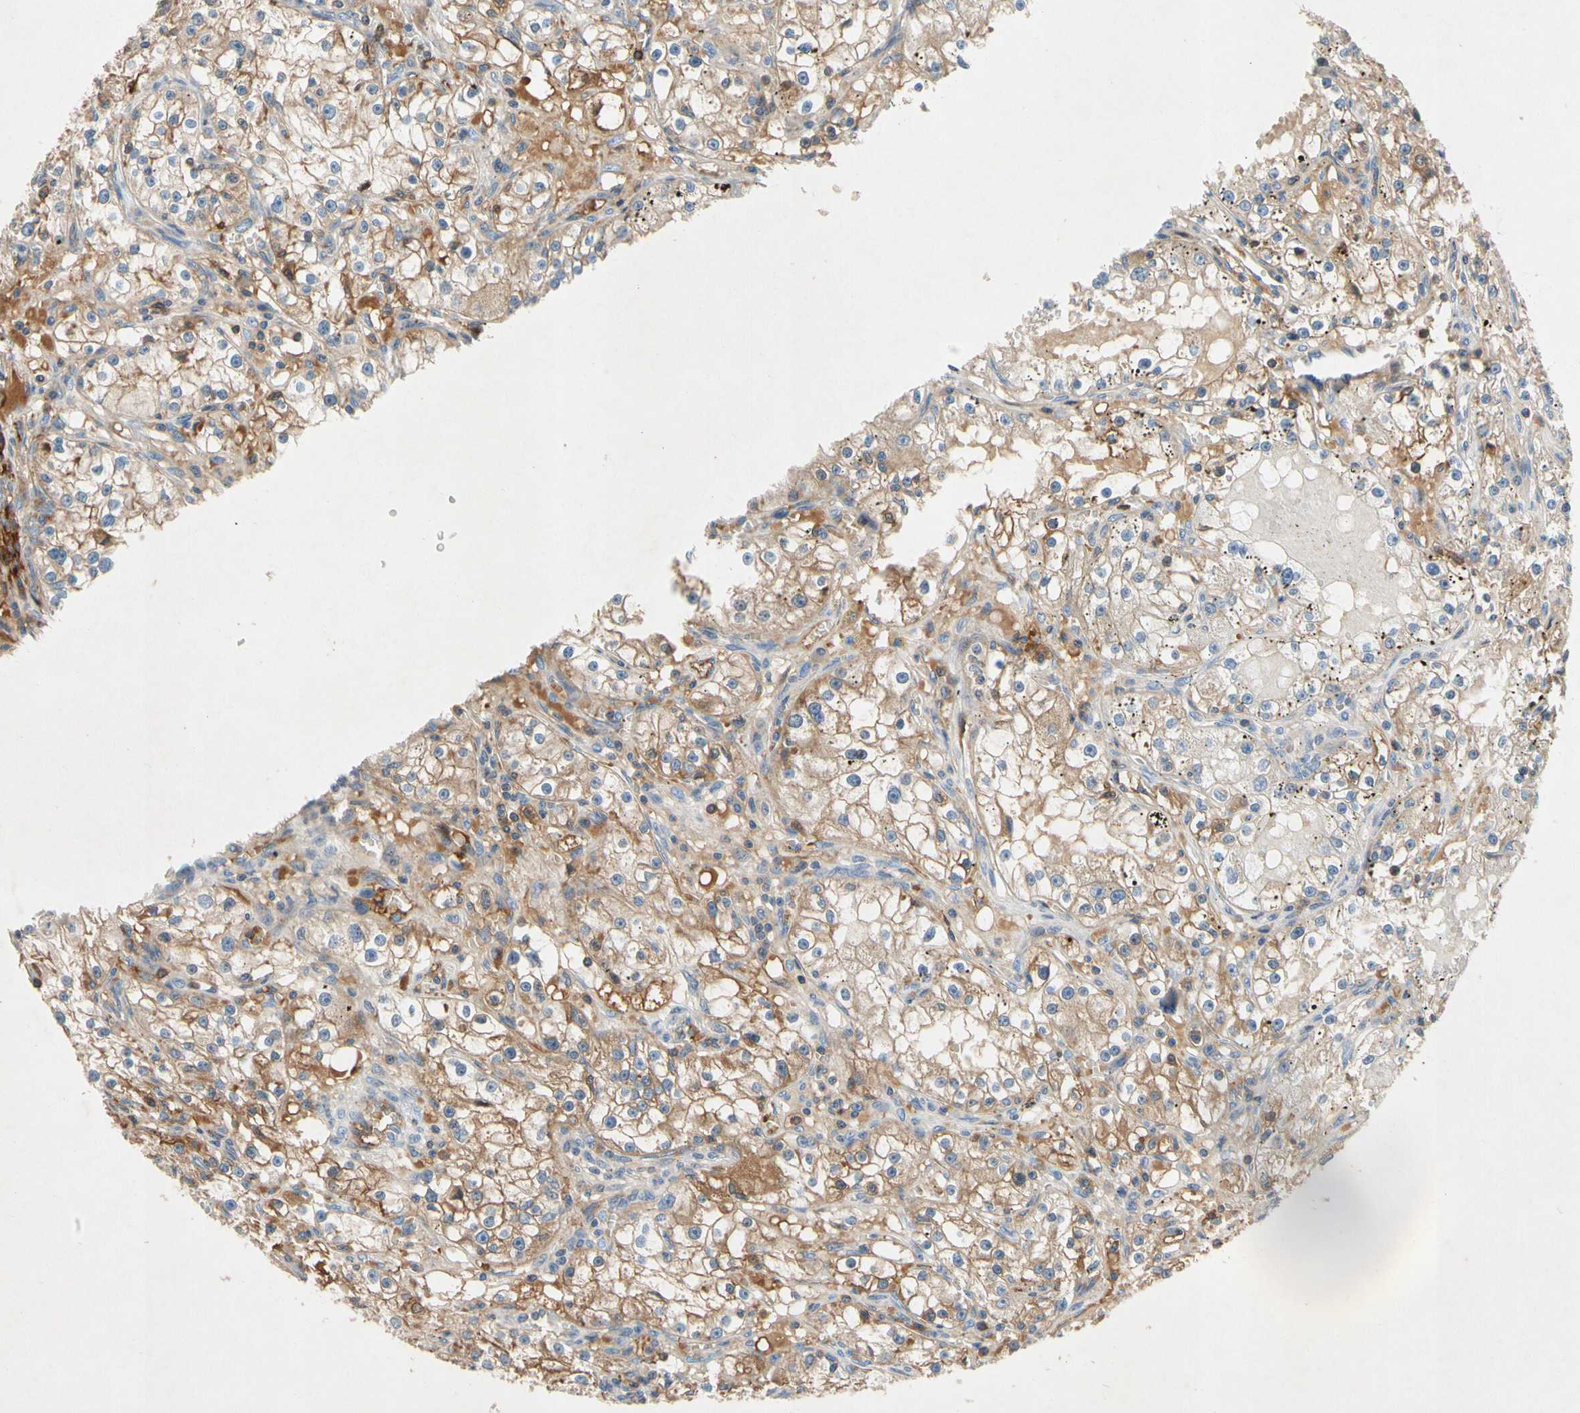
{"staining": {"intensity": "moderate", "quantity": ">75%", "location": "cytoplasmic/membranous"}, "tissue": "renal cancer", "cell_type": "Tumor cells", "image_type": "cancer", "snomed": [{"axis": "morphology", "description": "Adenocarcinoma, NOS"}, {"axis": "topography", "description": "Kidney"}], "caption": "A brown stain highlights moderate cytoplasmic/membranous staining of a protein in renal adenocarcinoma tumor cells. (DAB (3,3'-diaminobenzidine) IHC, brown staining for protein, blue staining for nuclei).", "gene": "NDFIP2", "patient": {"sex": "male", "age": 56}}